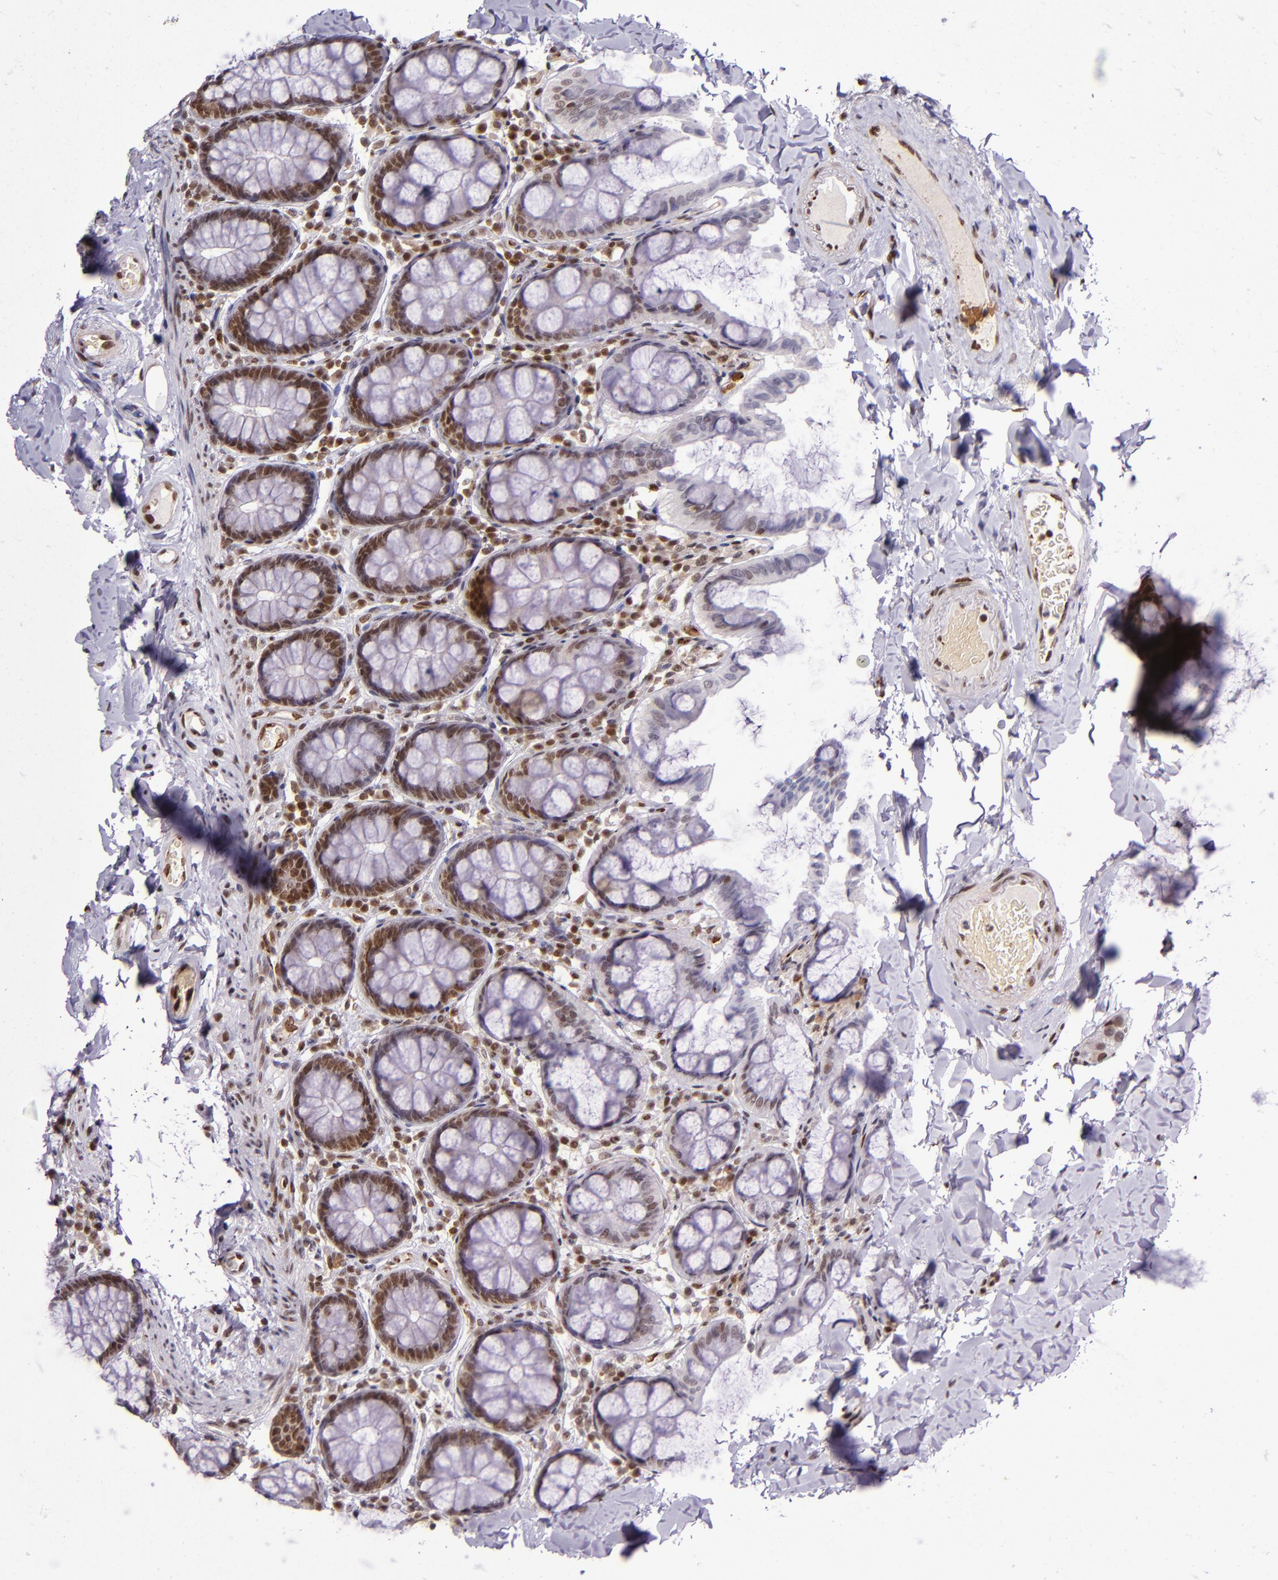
{"staining": {"intensity": "moderate", "quantity": ">75%", "location": "nuclear"}, "tissue": "colon", "cell_type": "Endothelial cells", "image_type": "normal", "snomed": [{"axis": "morphology", "description": "Normal tissue, NOS"}, {"axis": "topography", "description": "Colon"}], "caption": "A brown stain shows moderate nuclear staining of a protein in endothelial cells of benign colon. The protein of interest is shown in brown color, while the nuclei are stained blue.", "gene": "MGMT", "patient": {"sex": "female", "age": 61}}